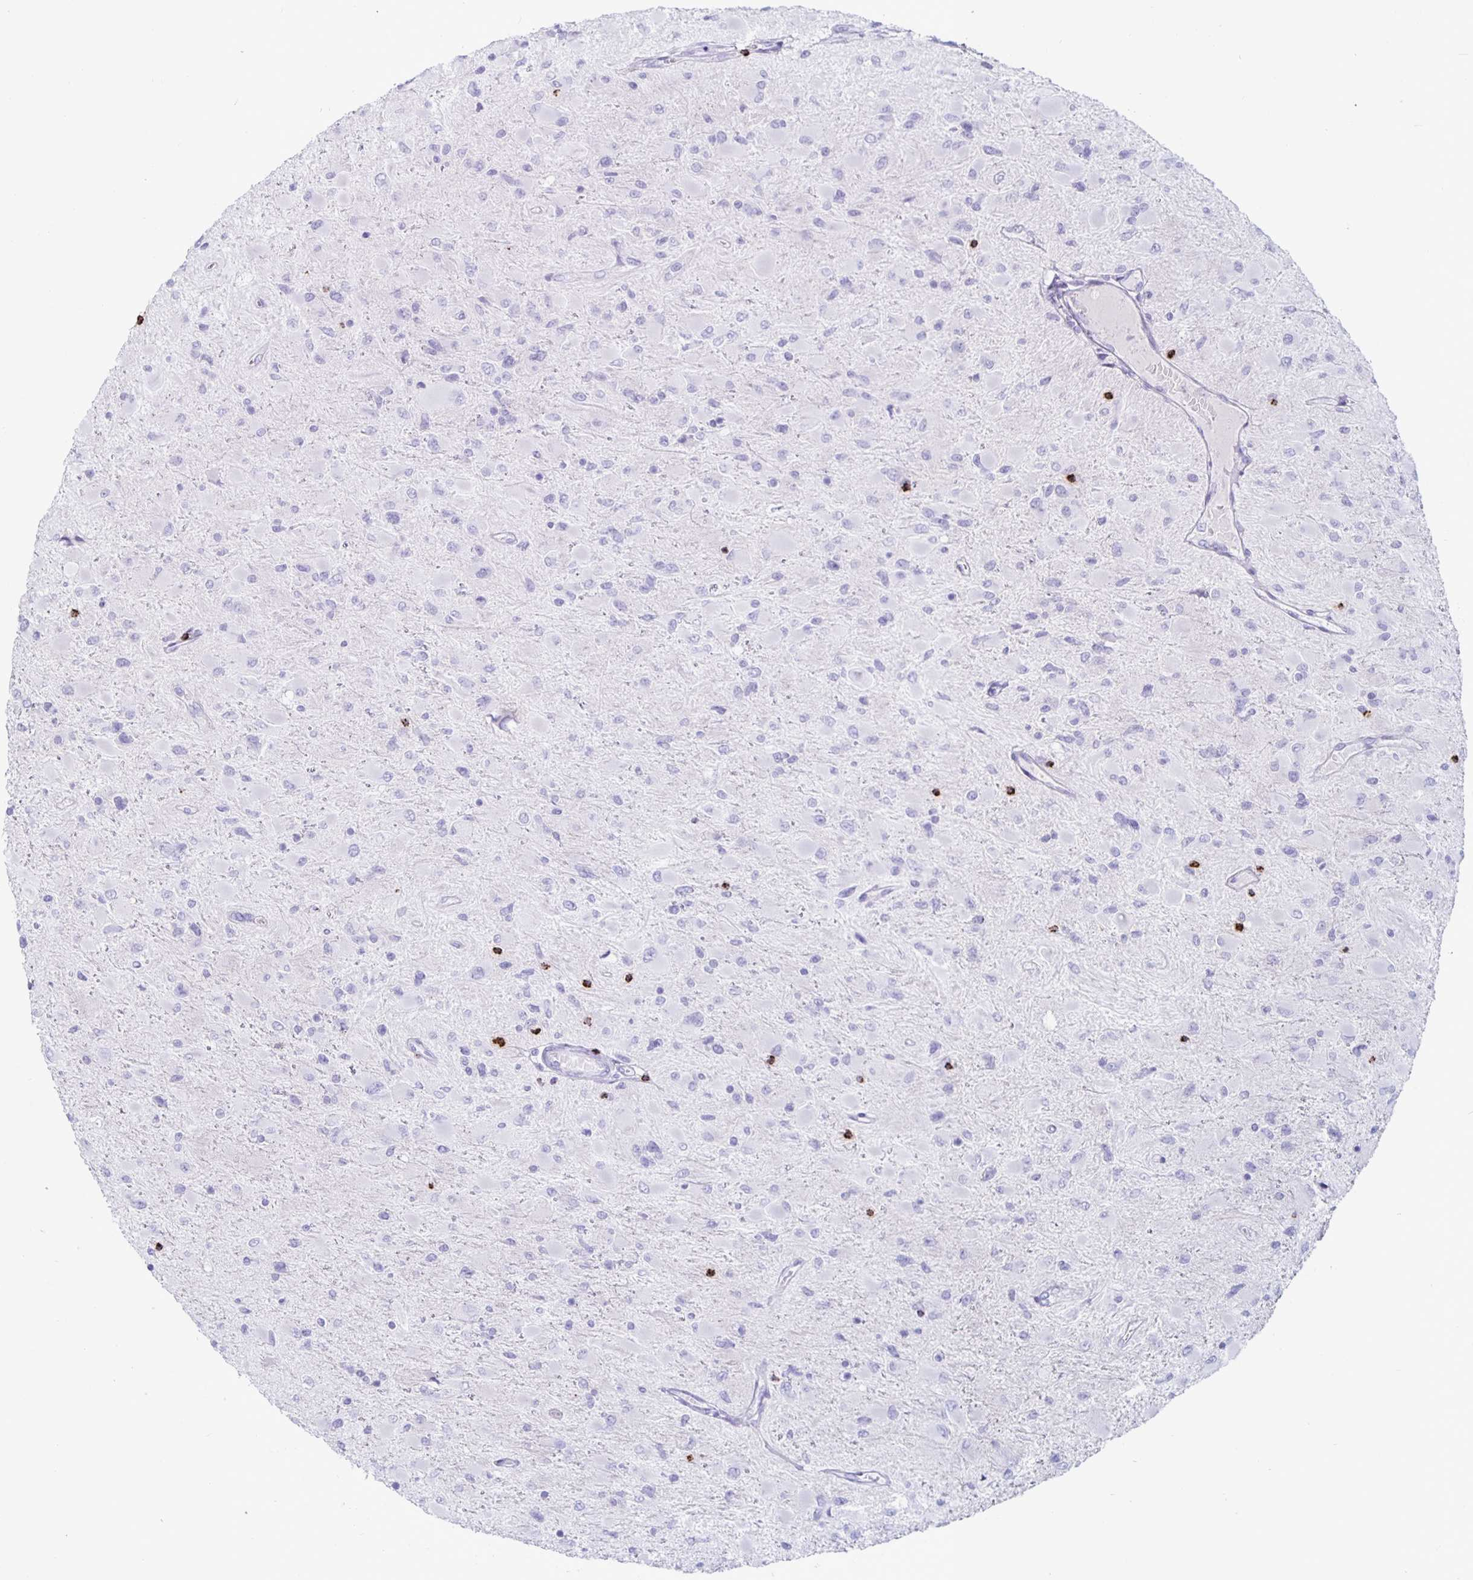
{"staining": {"intensity": "negative", "quantity": "none", "location": "none"}, "tissue": "glioma", "cell_type": "Tumor cells", "image_type": "cancer", "snomed": [{"axis": "morphology", "description": "Glioma, malignant, High grade"}, {"axis": "topography", "description": "Cerebral cortex"}], "caption": "Photomicrograph shows no protein expression in tumor cells of malignant high-grade glioma tissue.", "gene": "GZMK", "patient": {"sex": "female", "age": 36}}